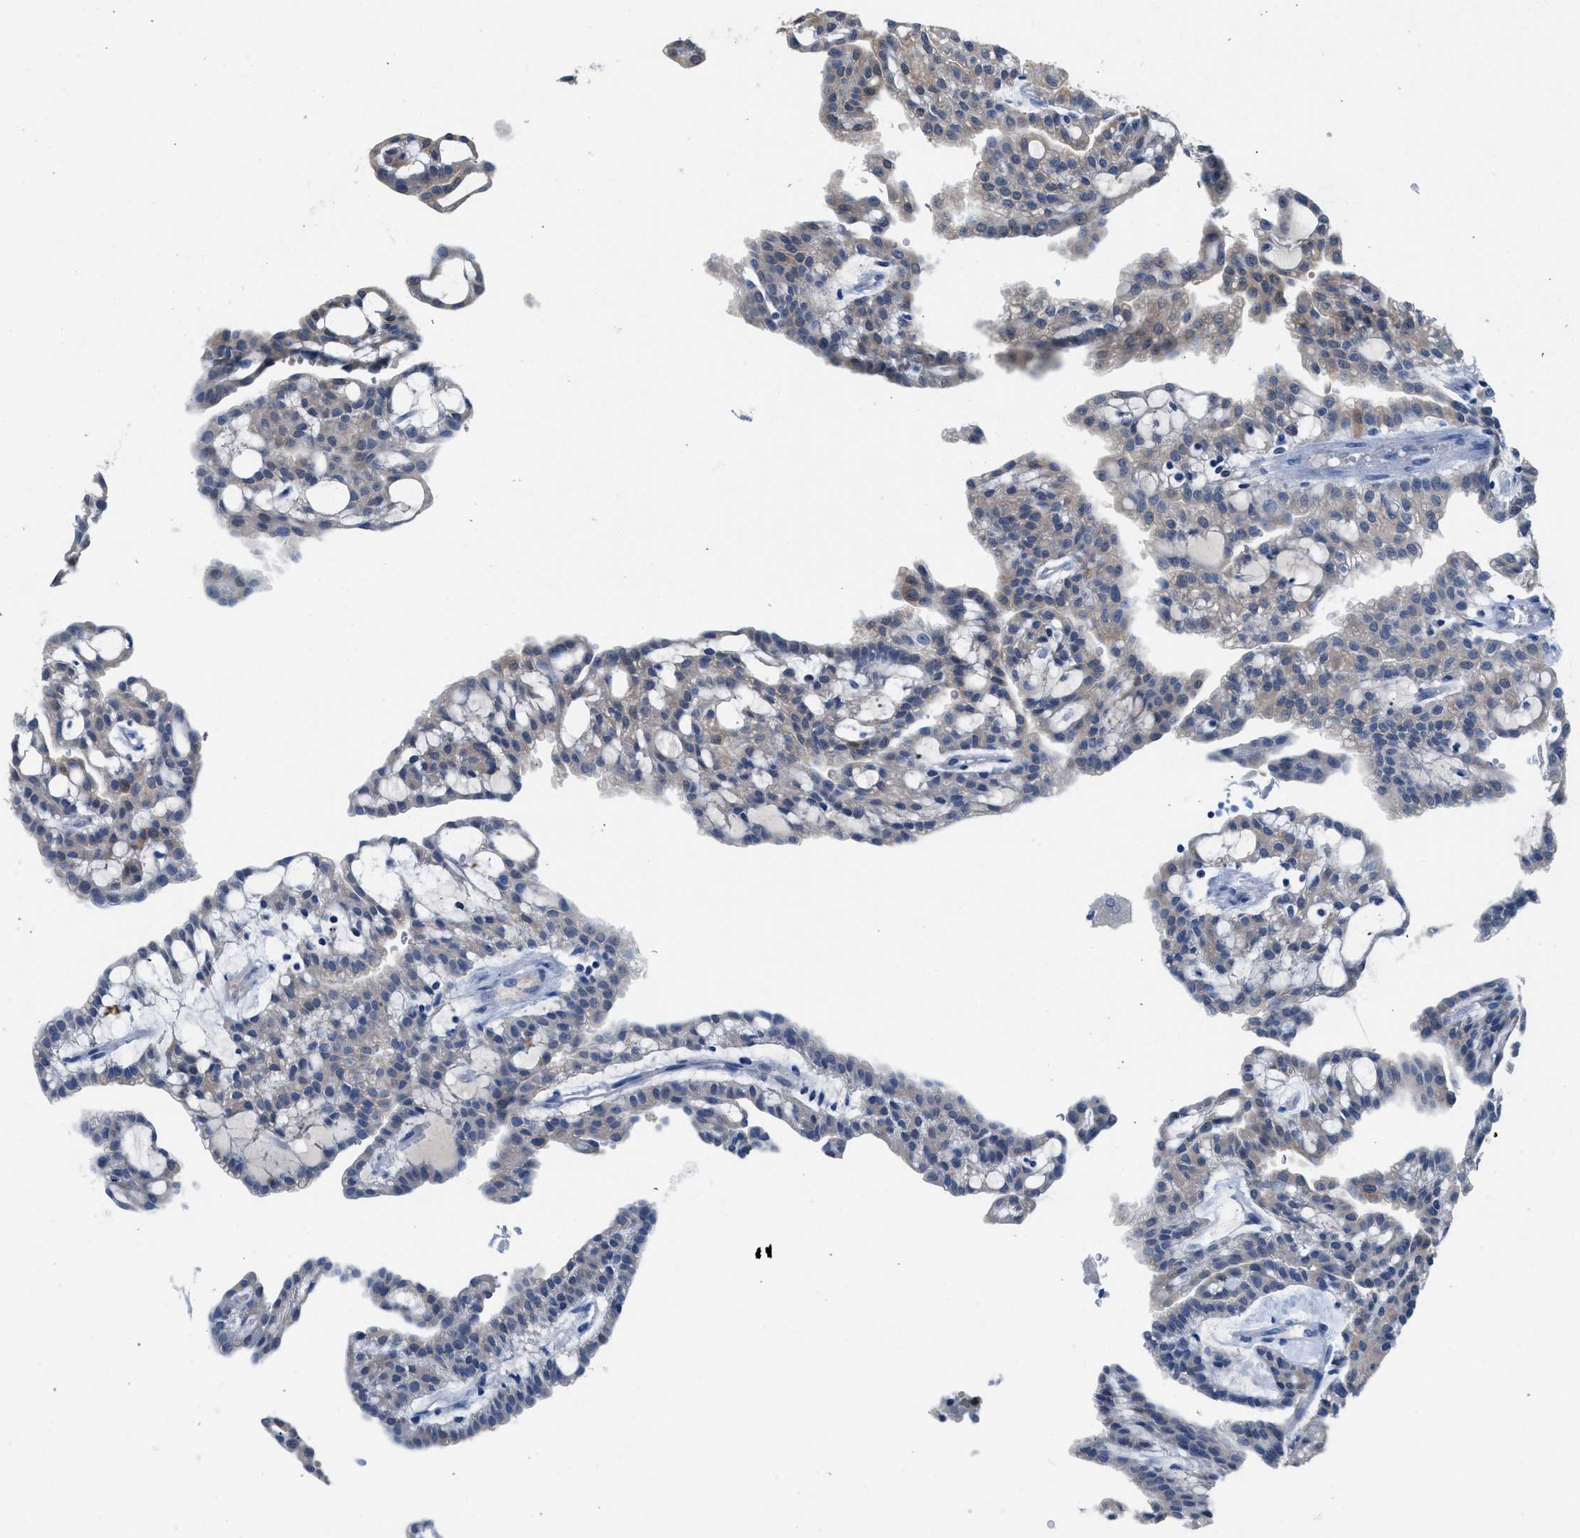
{"staining": {"intensity": "negative", "quantity": "none", "location": "none"}, "tissue": "renal cancer", "cell_type": "Tumor cells", "image_type": "cancer", "snomed": [{"axis": "morphology", "description": "Adenocarcinoma, NOS"}, {"axis": "topography", "description": "Kidney"}], "caption": "A photomicrograph of adenocarcinoma (renal) stained for a protein demonstrates no brown staining in tumor cells.", "gene": "FADS6", "patient": {"sex": "male", "age": 63}}